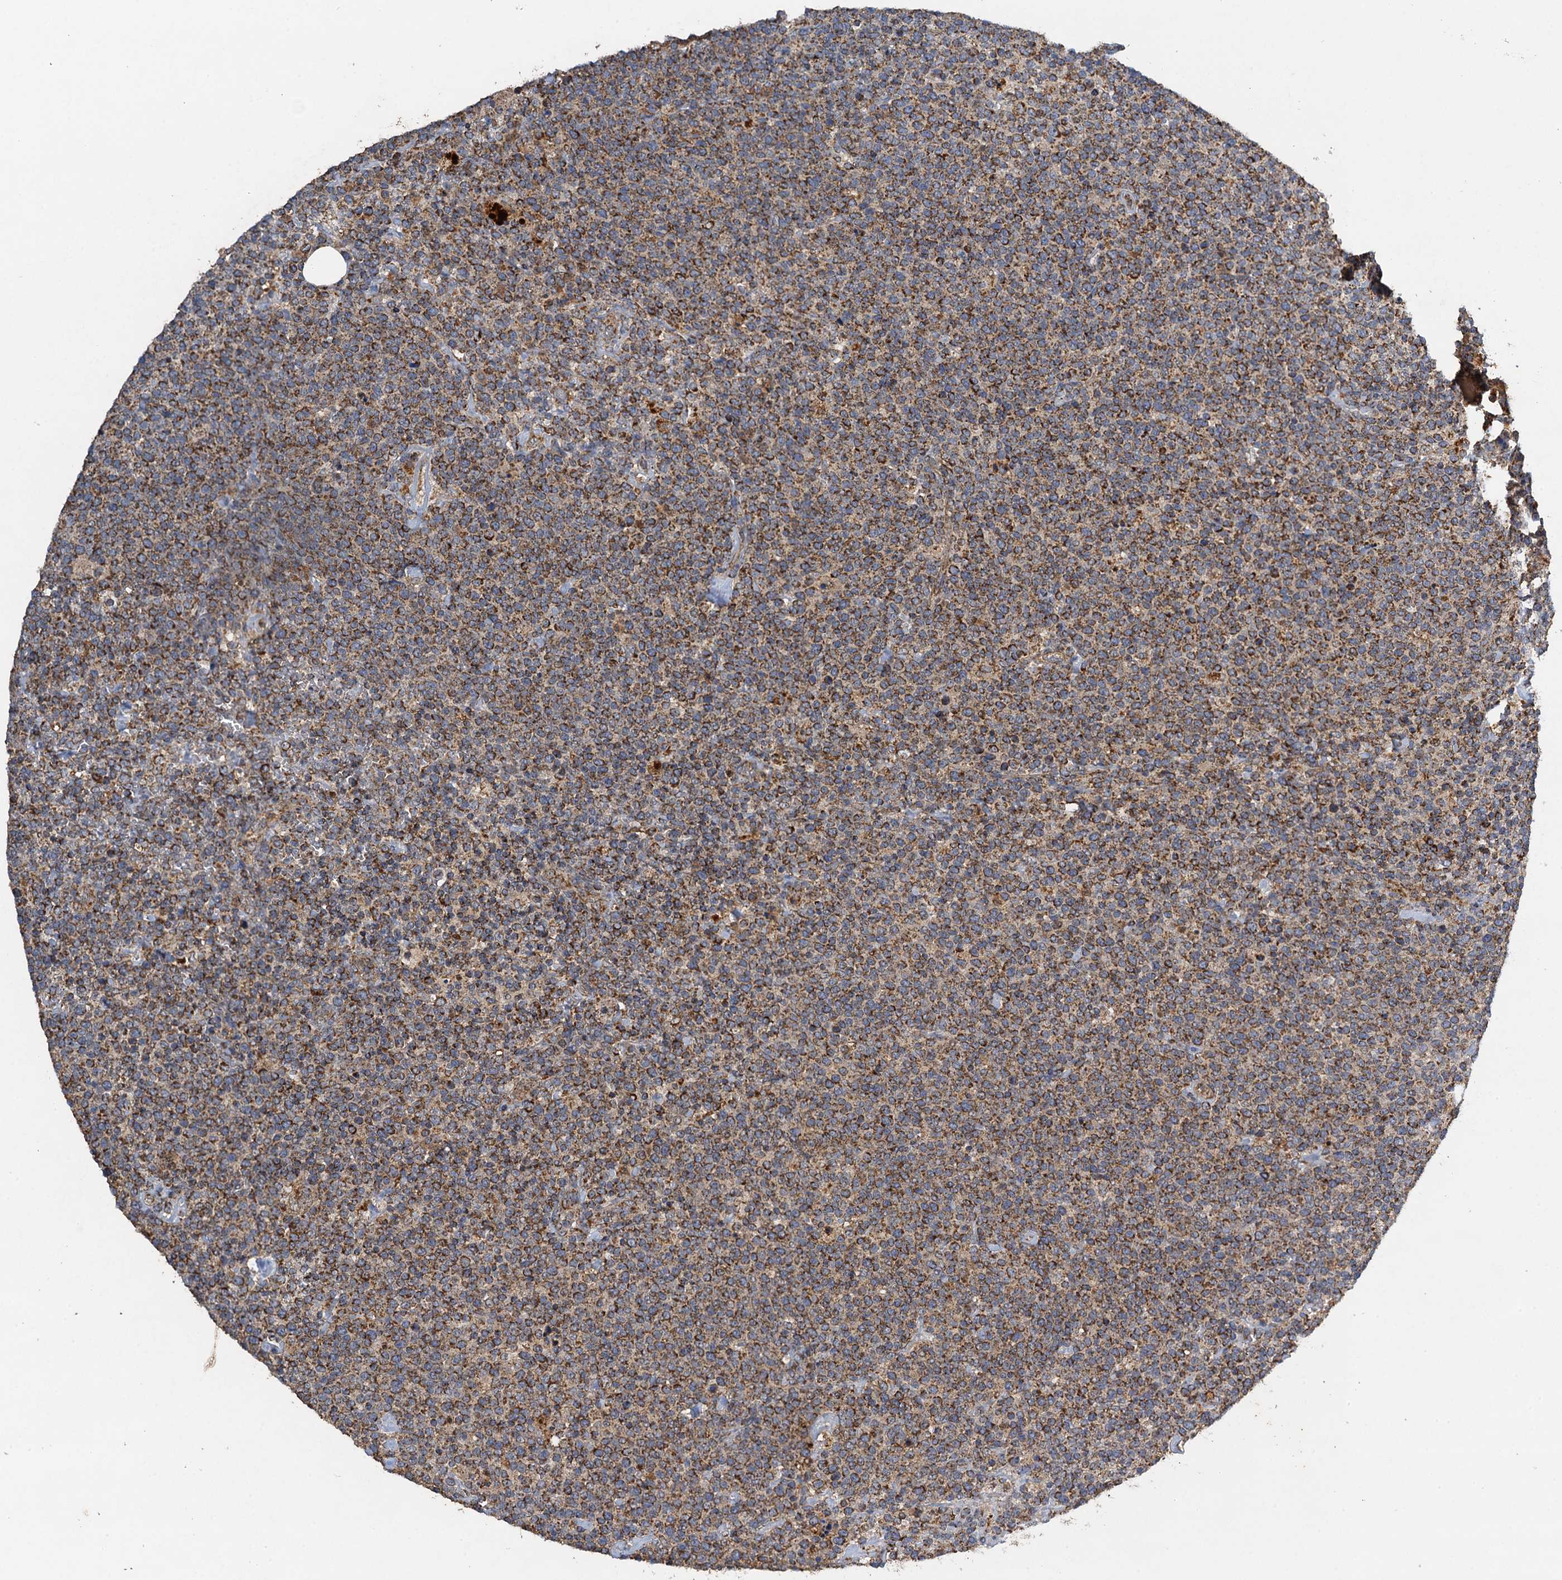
{"staining": {"intensity": "moderate", "quantity": ">75%", "location": "cytoplasmic/membranous"}, "tissue": "lymphoma", "cell_type": "Tumor cells", "image_type": "cancer", "snomed": [{"axis": "morphology", "description": "Malignant lymphoma, non-Hodgkin's type, High grade"}, {"axis": "topography", "description": "Lymph node"}], "caption": "A brown stain highlights moderate cytoplasmic/membranous positivity of a protein in lymphoma tumor cells.", "gene": "NDUFA13", "patient": {"sex": "male", "age": 61}}